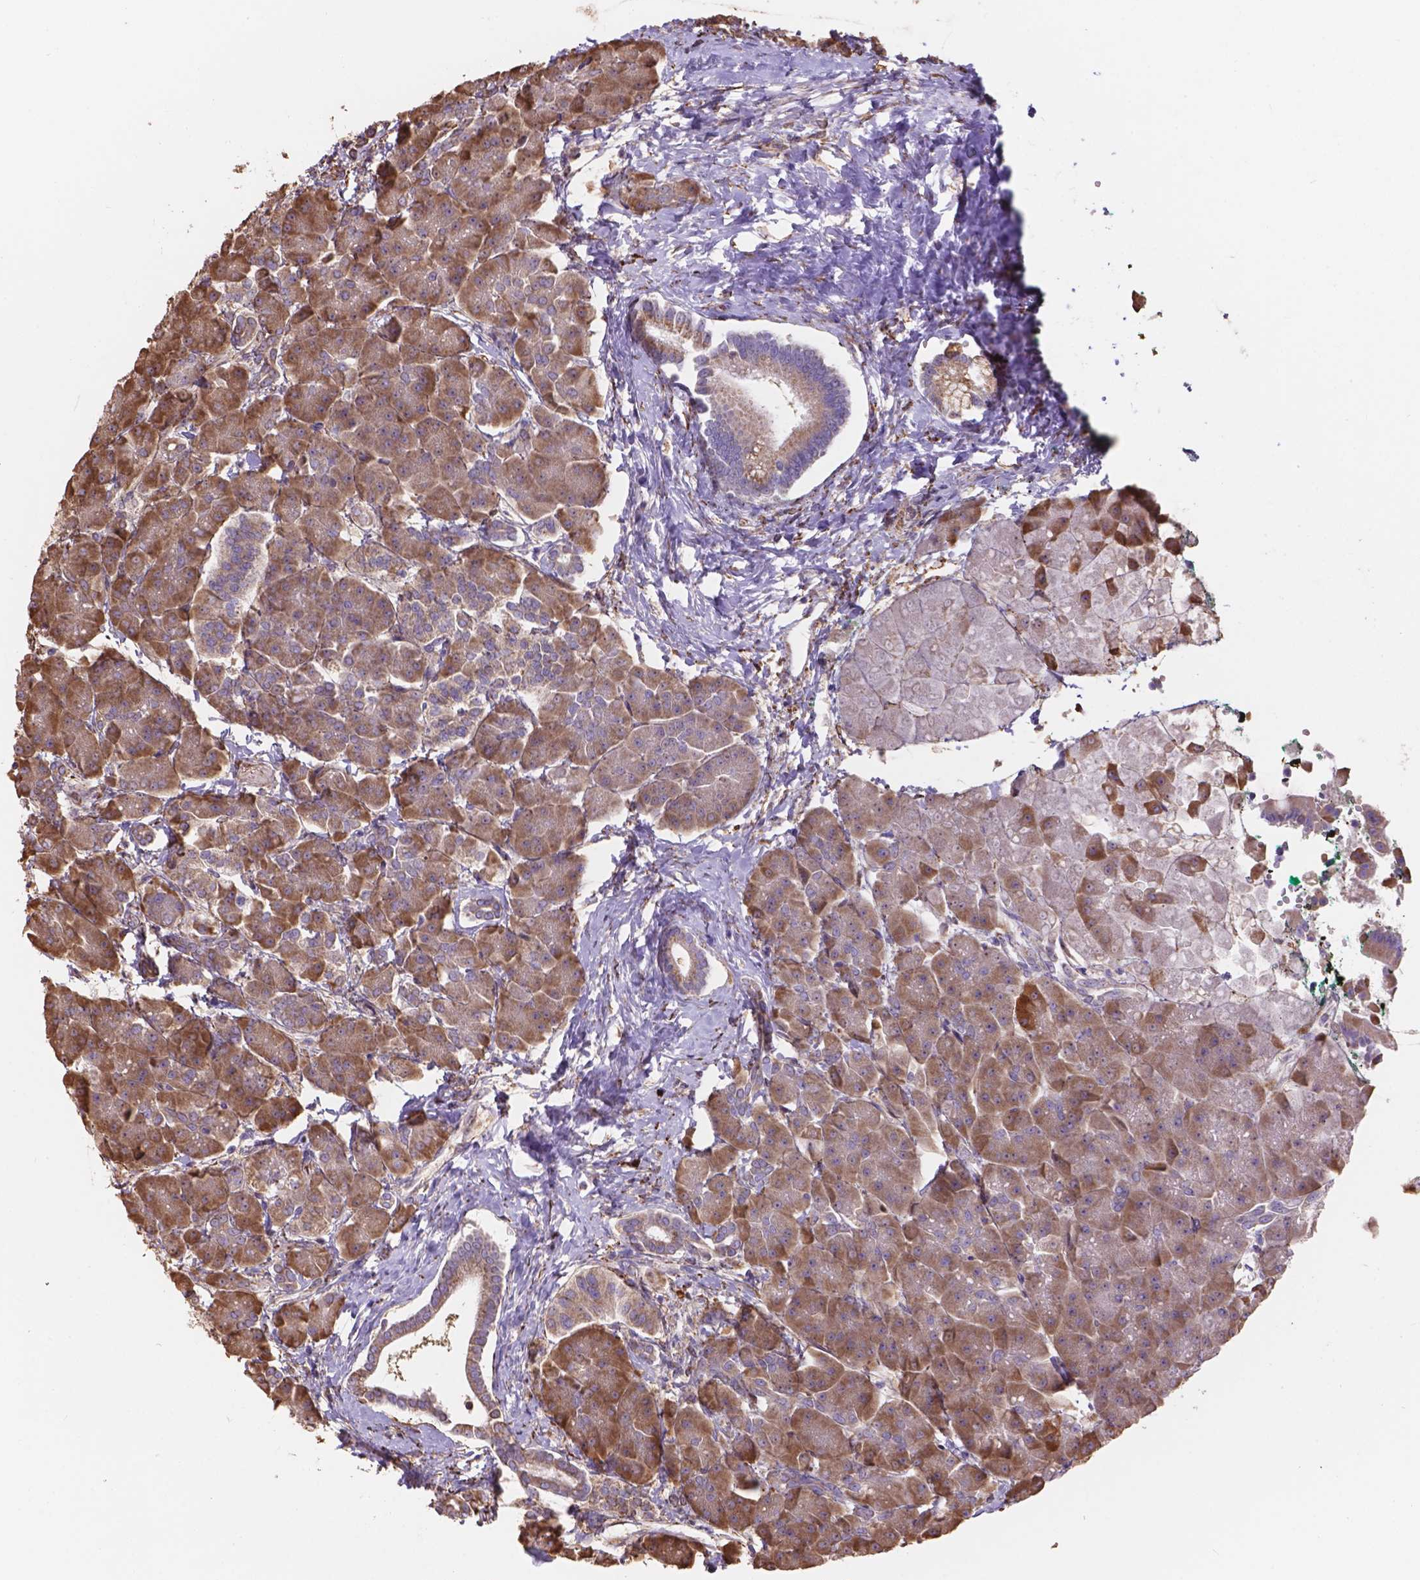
{"staining": {"intensity": "moderate", "quantity": ">75%", "location": "cytoplasmic/membranous"}, "tissue": "pancreas", "cell_type": "Exocrine glandular cells", "image_type": "normal", "snomed": [{"axis": "morphology", "description": "Normal tissue, NOS"}, {"axis": "topography", "description": "Adipose tissue"}, {"axis": "topography", "description": "Pancreas"}, {"axis": "topography", "description": "Peripheral nerve tissue"}], "caption": "Immunohistochemical staining of normal pancreas exhibits >75% levels of moderate cytoplasmic/membranous protein positivity in about >75% of exocrine glandular cells. (DAB (3,3'-diaminobenzidine) = brown stain, brightfield microscopy at high magnification).", "gene": "IPO11", "patient": {"sex": "female", "age": 58}}